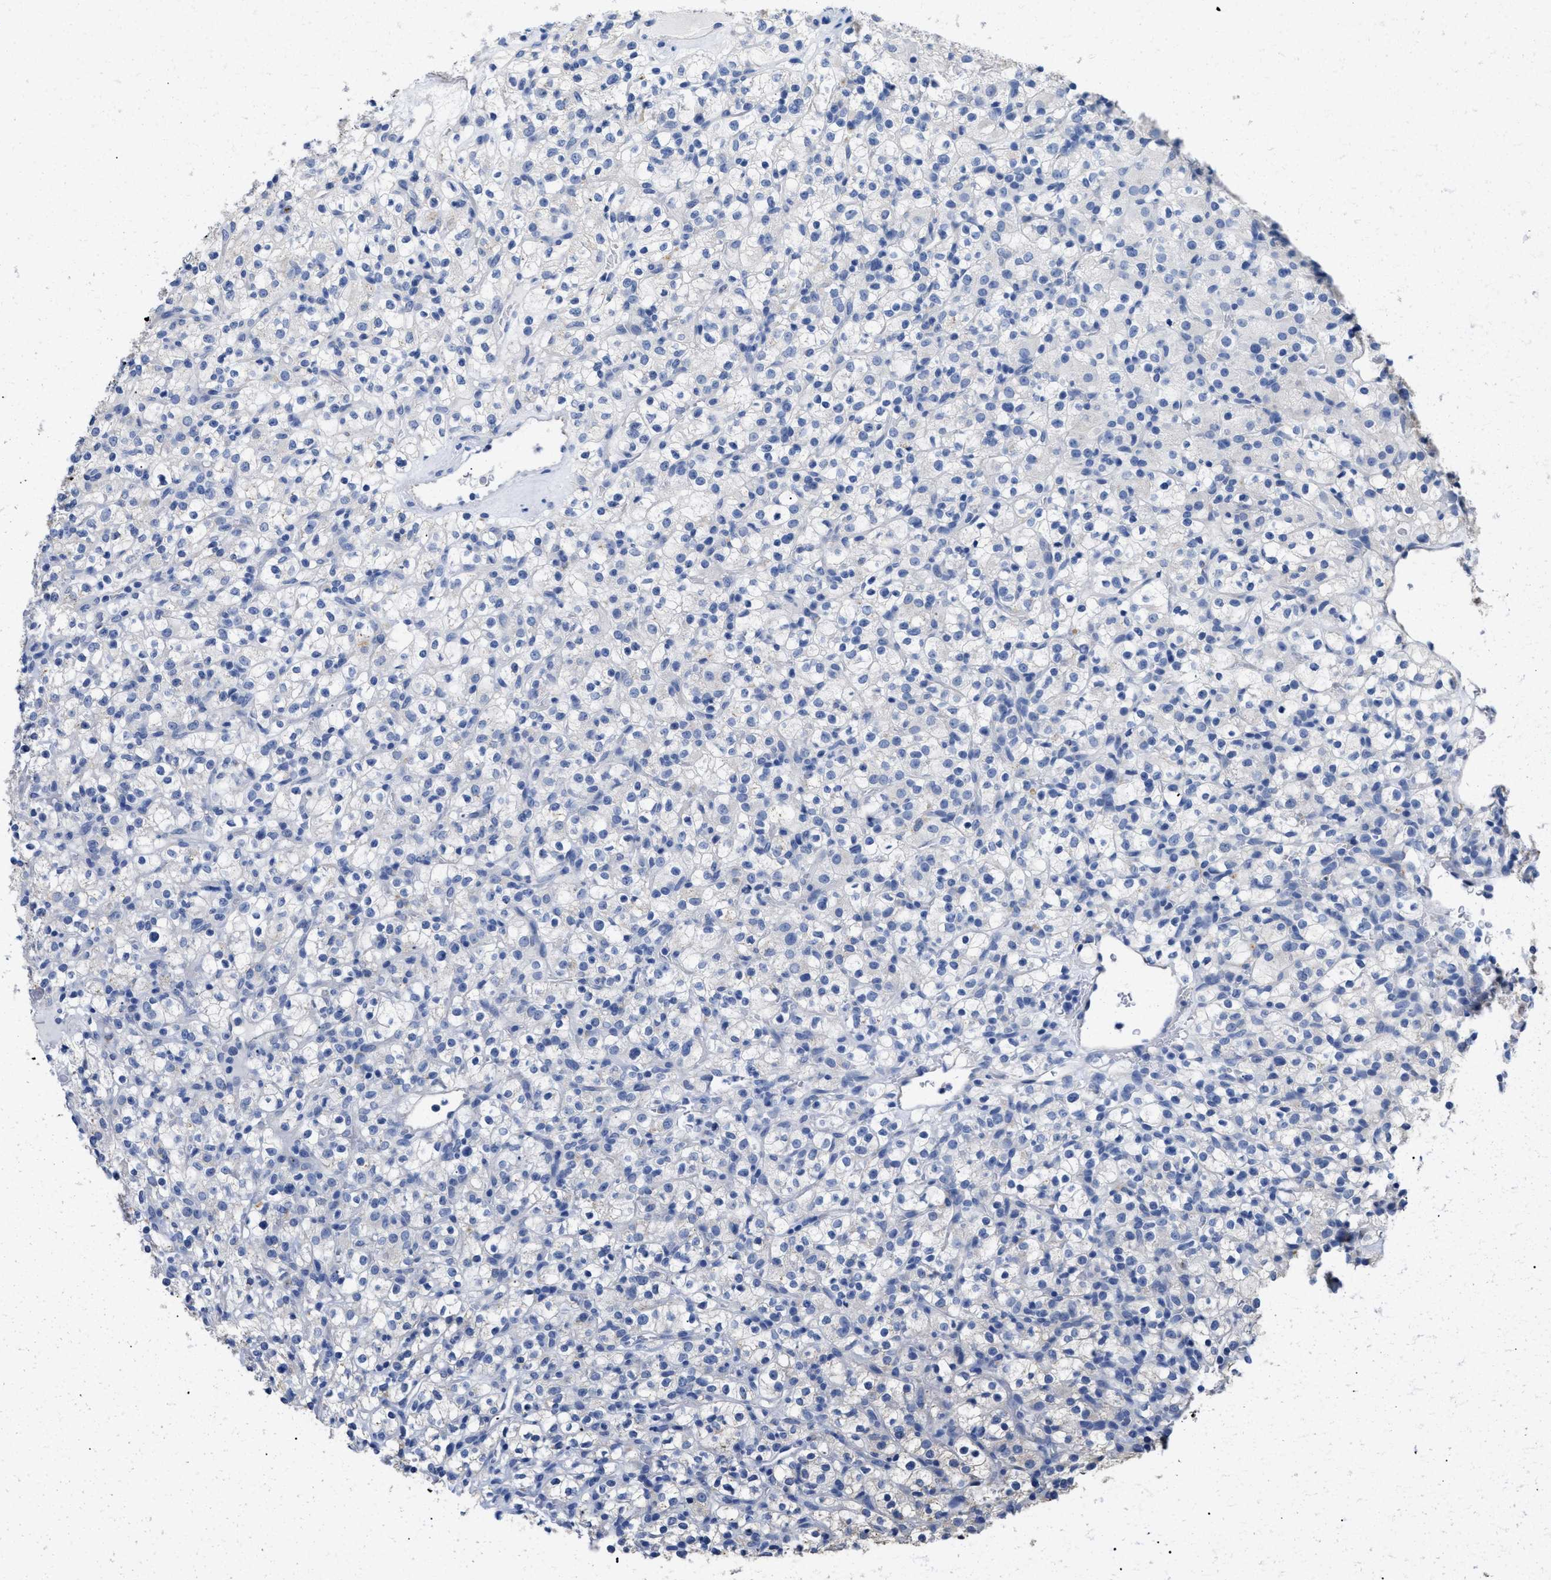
{"staining": {"intensity": "negative", "quantity": "none", "location": "none"}, "tissue": "renal cancer", "cell_type": "Tumor cells", "image_type": "cancer", "snomed": [{"axis": "morphology", "description": "Normal tissue, NOS"}, {"axis": "morphology", "description": "Adenocarcinoma, NOS"}, {"axis": "topography", "description": "Kidney"}], "caption": "Immunohistochemistry of human adenocarcinoma (renal) displays no expression in tumor cells.", "gene": "APOBEC2", "patient": {"sex": "female", "age": 72}}